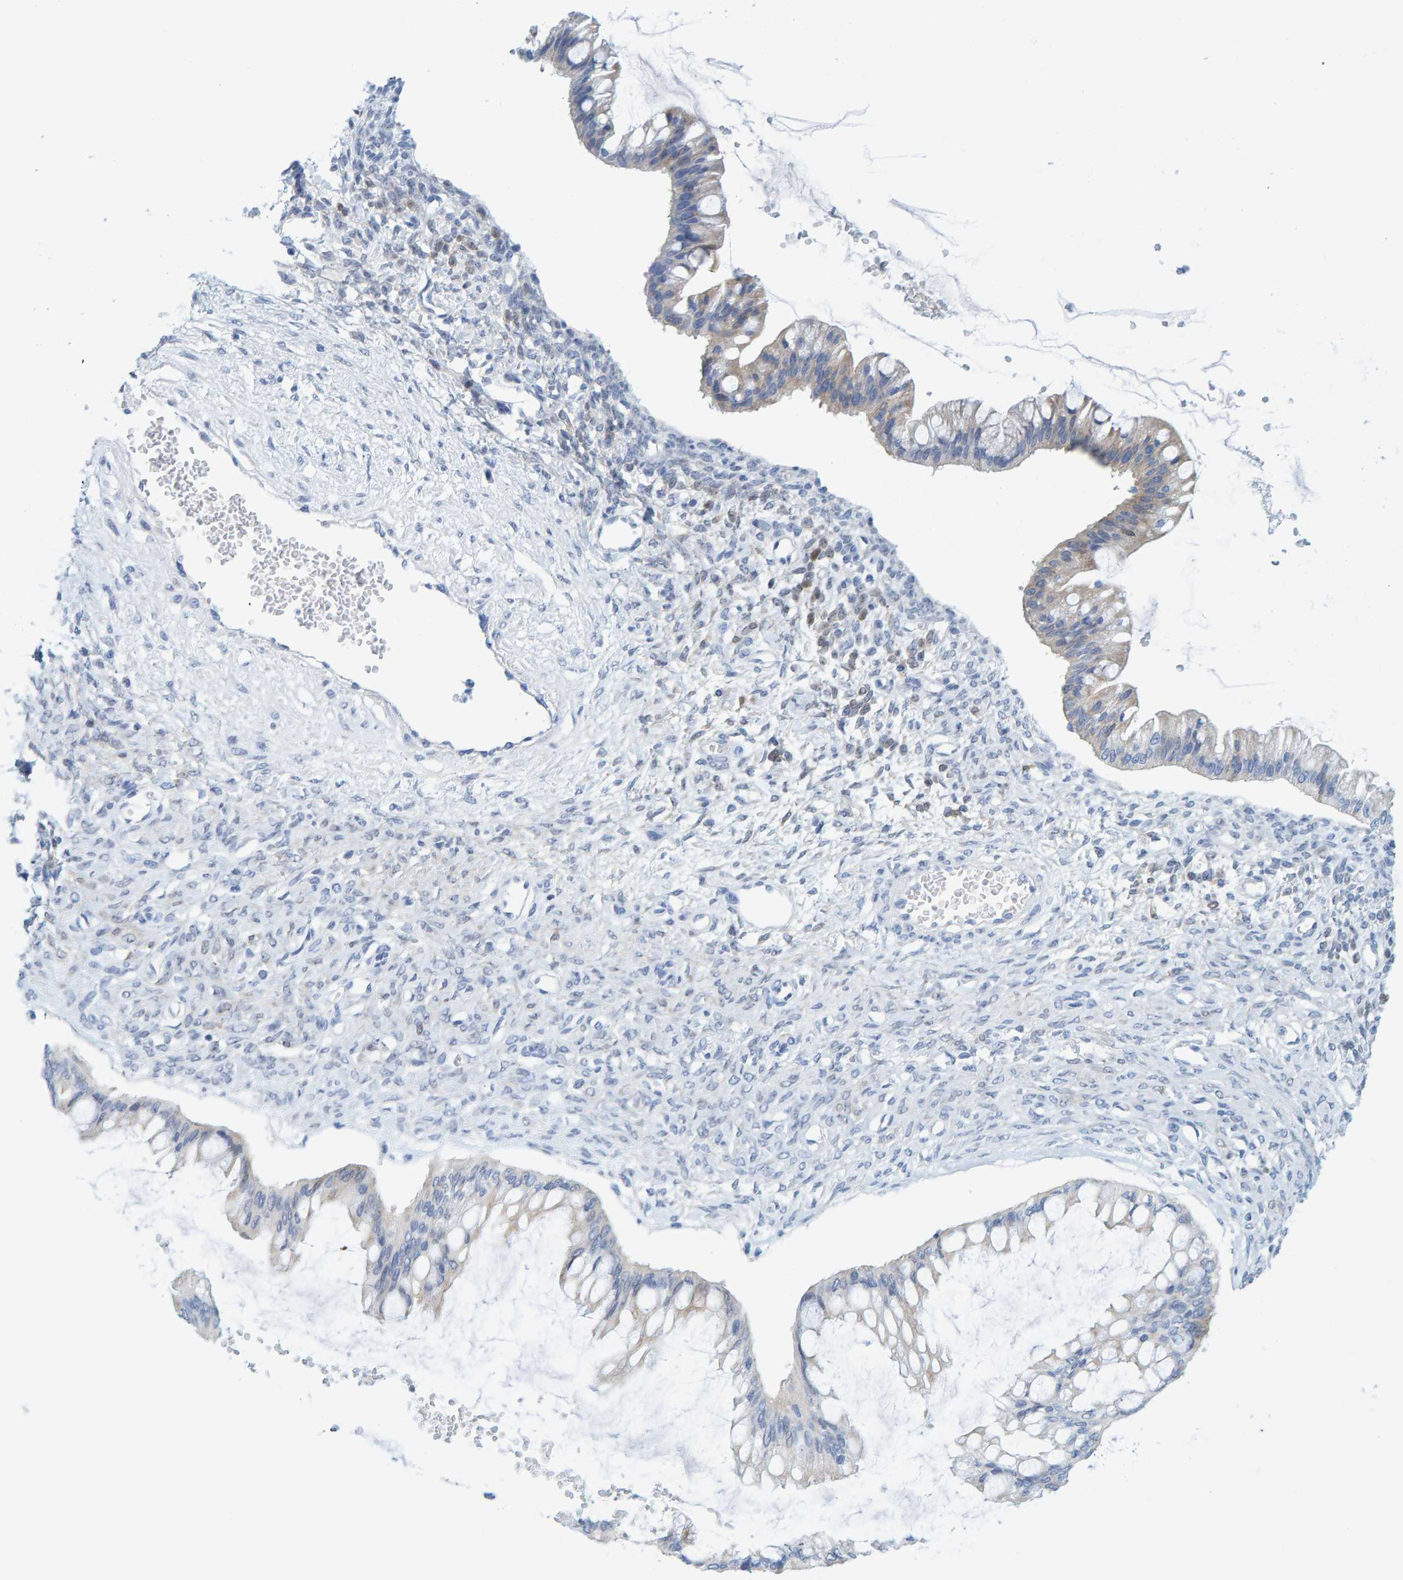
{"staining": {"intensity": "weak", "quantity": "<25%", "location": "cytoplasmic/membranous"}, "tissue": "ovarian cancer", "cell_type": "Tumor cells", "image_type": "cancer", "snomed": [{"axis": "morphology", "description": "Cystadenocarcinoma, mucinous, NOS"}, {"axis": "topography", "description": "Ovary"}], "caption": "Immunohistochemistry (IHC) of ovarian cancer (mucinous cystadenocarcinoma) displays no expression in tumor cells.", "gene": "KLHL11", "patient": {"sex": "female", "age": 73}}